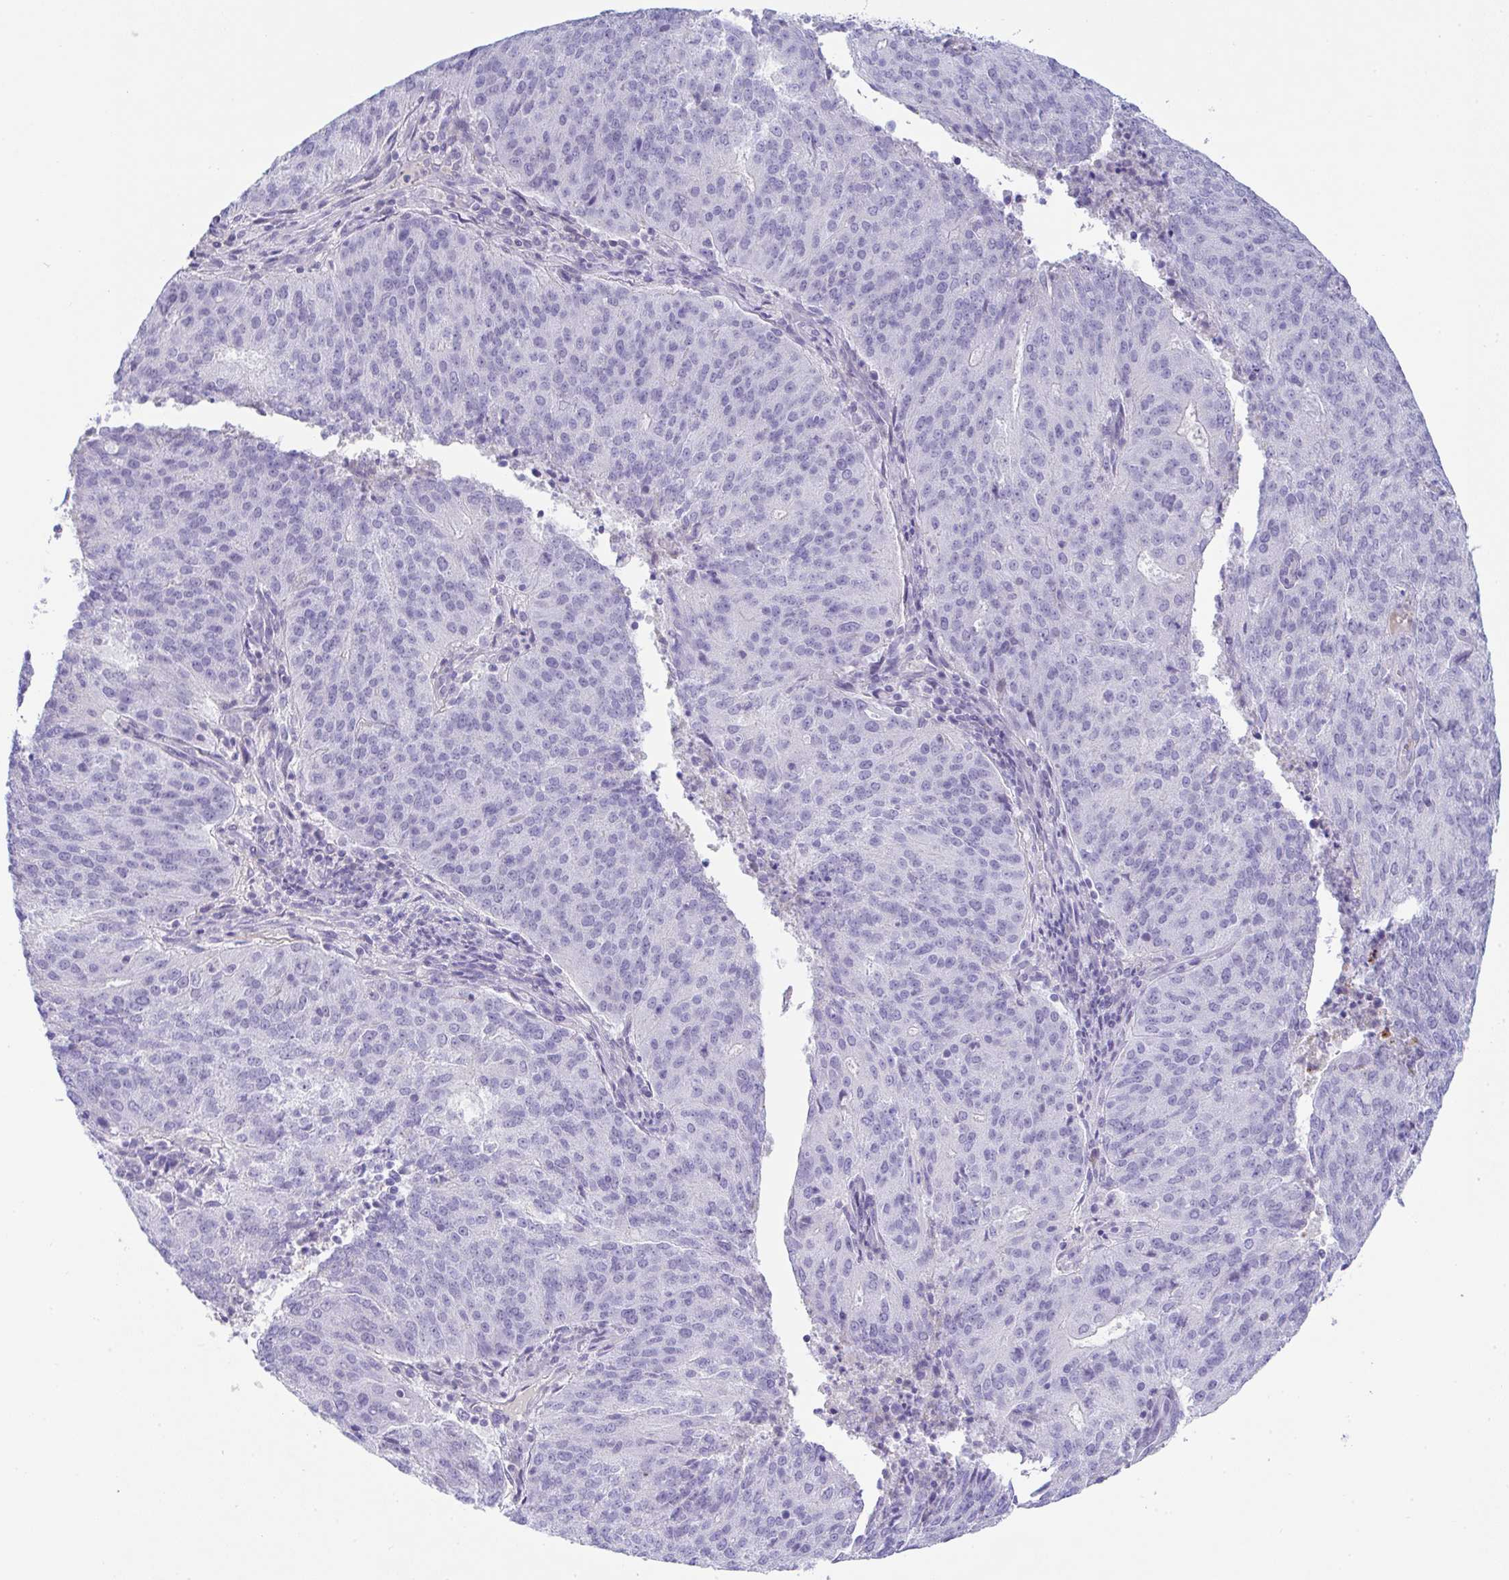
{"staining": {"intensity": "negative", "quantity": "none", "location": "none"}, "tissue": "endometrial cancer", "cell_type": "Tumor cells", "image_type": "cancer", "snomed": [{"axis": "morphology", "description": "Adenocarcinoma, NOS"}, {"axis": "topography", "description": "Endometrium"}], "caption": "The photomicrograph reveals no significant staining in tumor cells of adenocarcinoma (endometrial).", "gene": "KMT2E", "patient": {"sex": "female", "age": 82}}